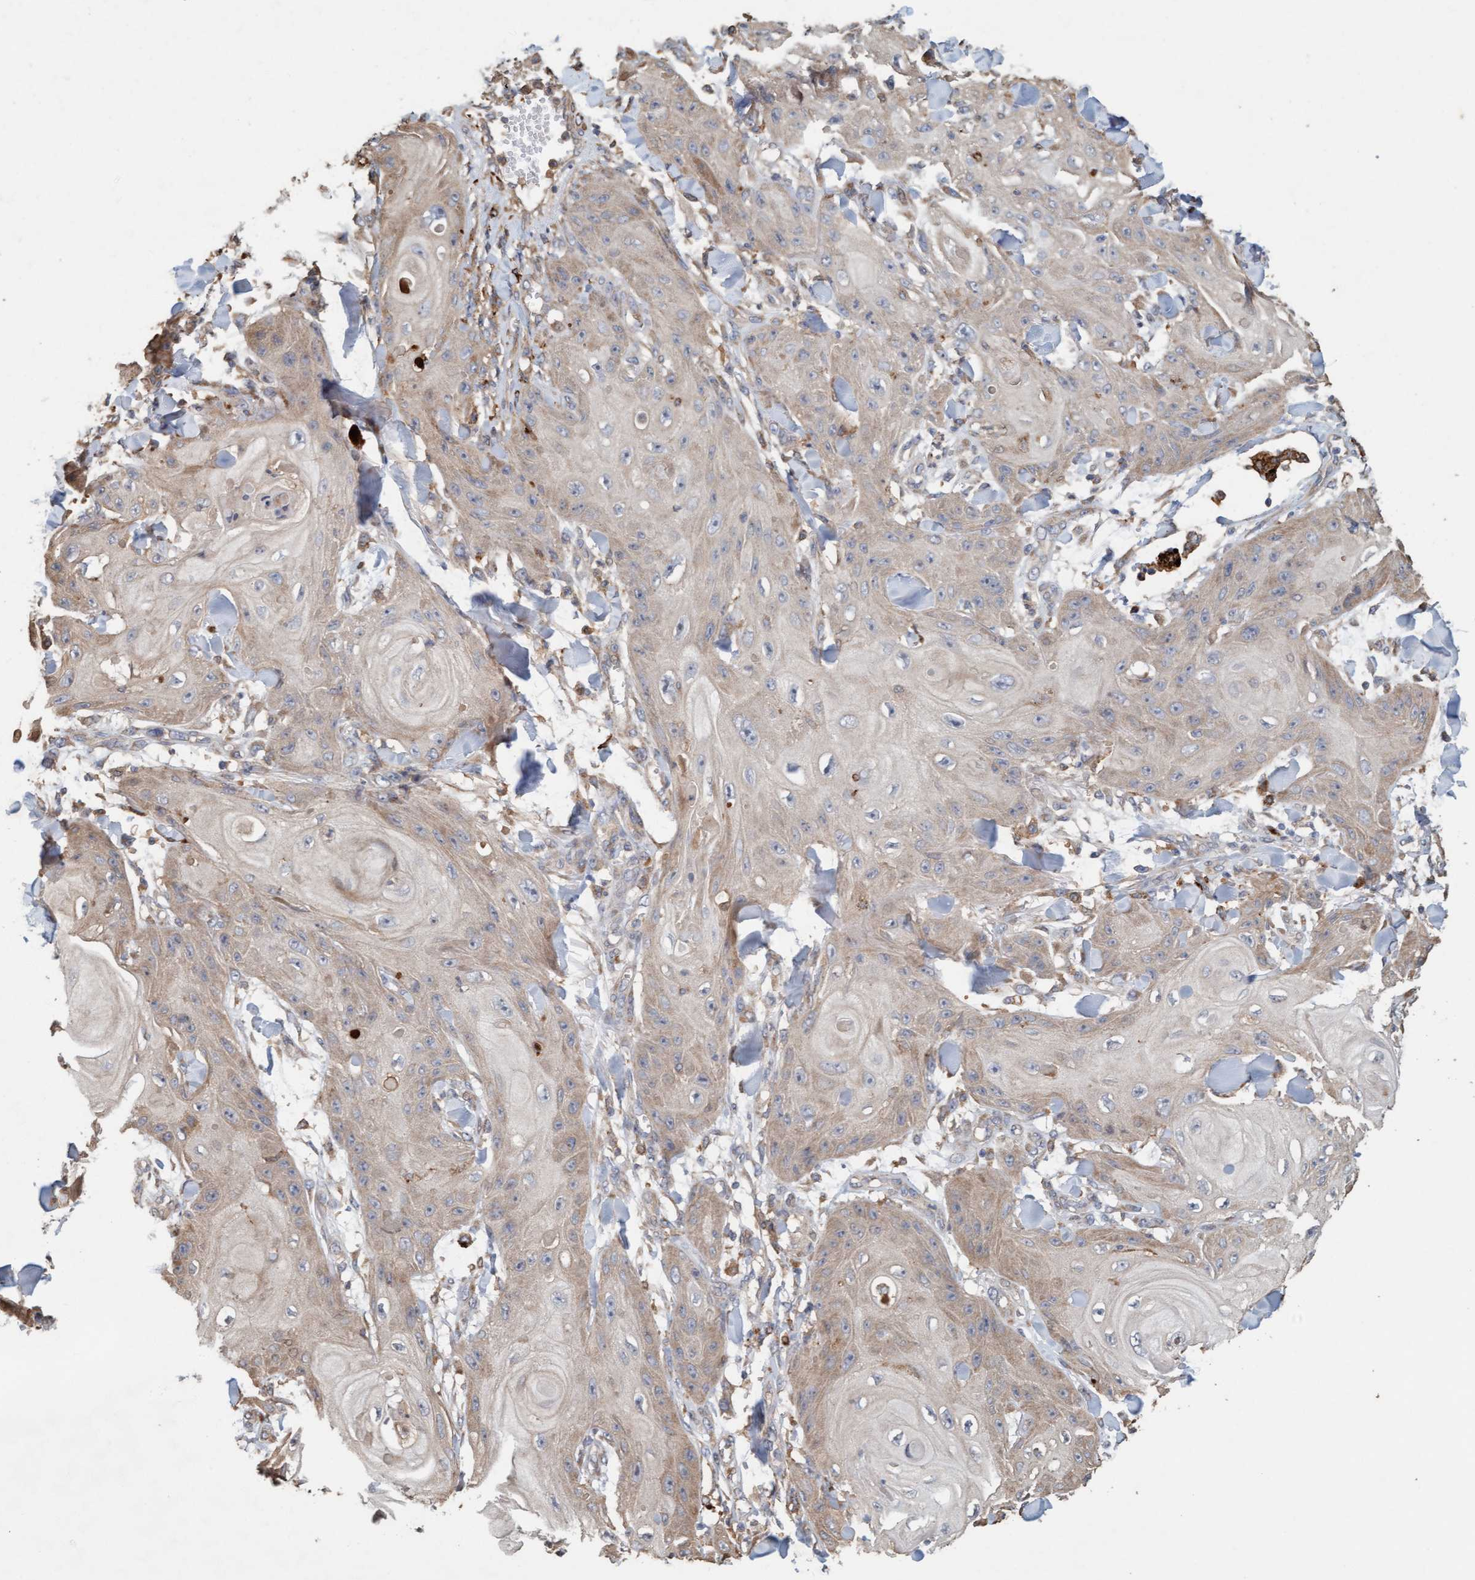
{"staining": {"intensity": "weak", "quantity": "<25%", "location": "cytoplasmic/membranous"}, "tissue": "skin cancer", "cell_type": "Tumor cells", "image_type": "cancer", "snomed": [{"axis": "morphology", "description": "Squamous cell carcinoma, NOS"}, {"axis": "topography", "description": "Skin"}], "caption": "Photomicrograph shows no protein expression in tumor cells of squamous cell carcinoma (skin) tissue.", "gene": "LONRF1", "patient": {"sex": "male", "age": 74}}